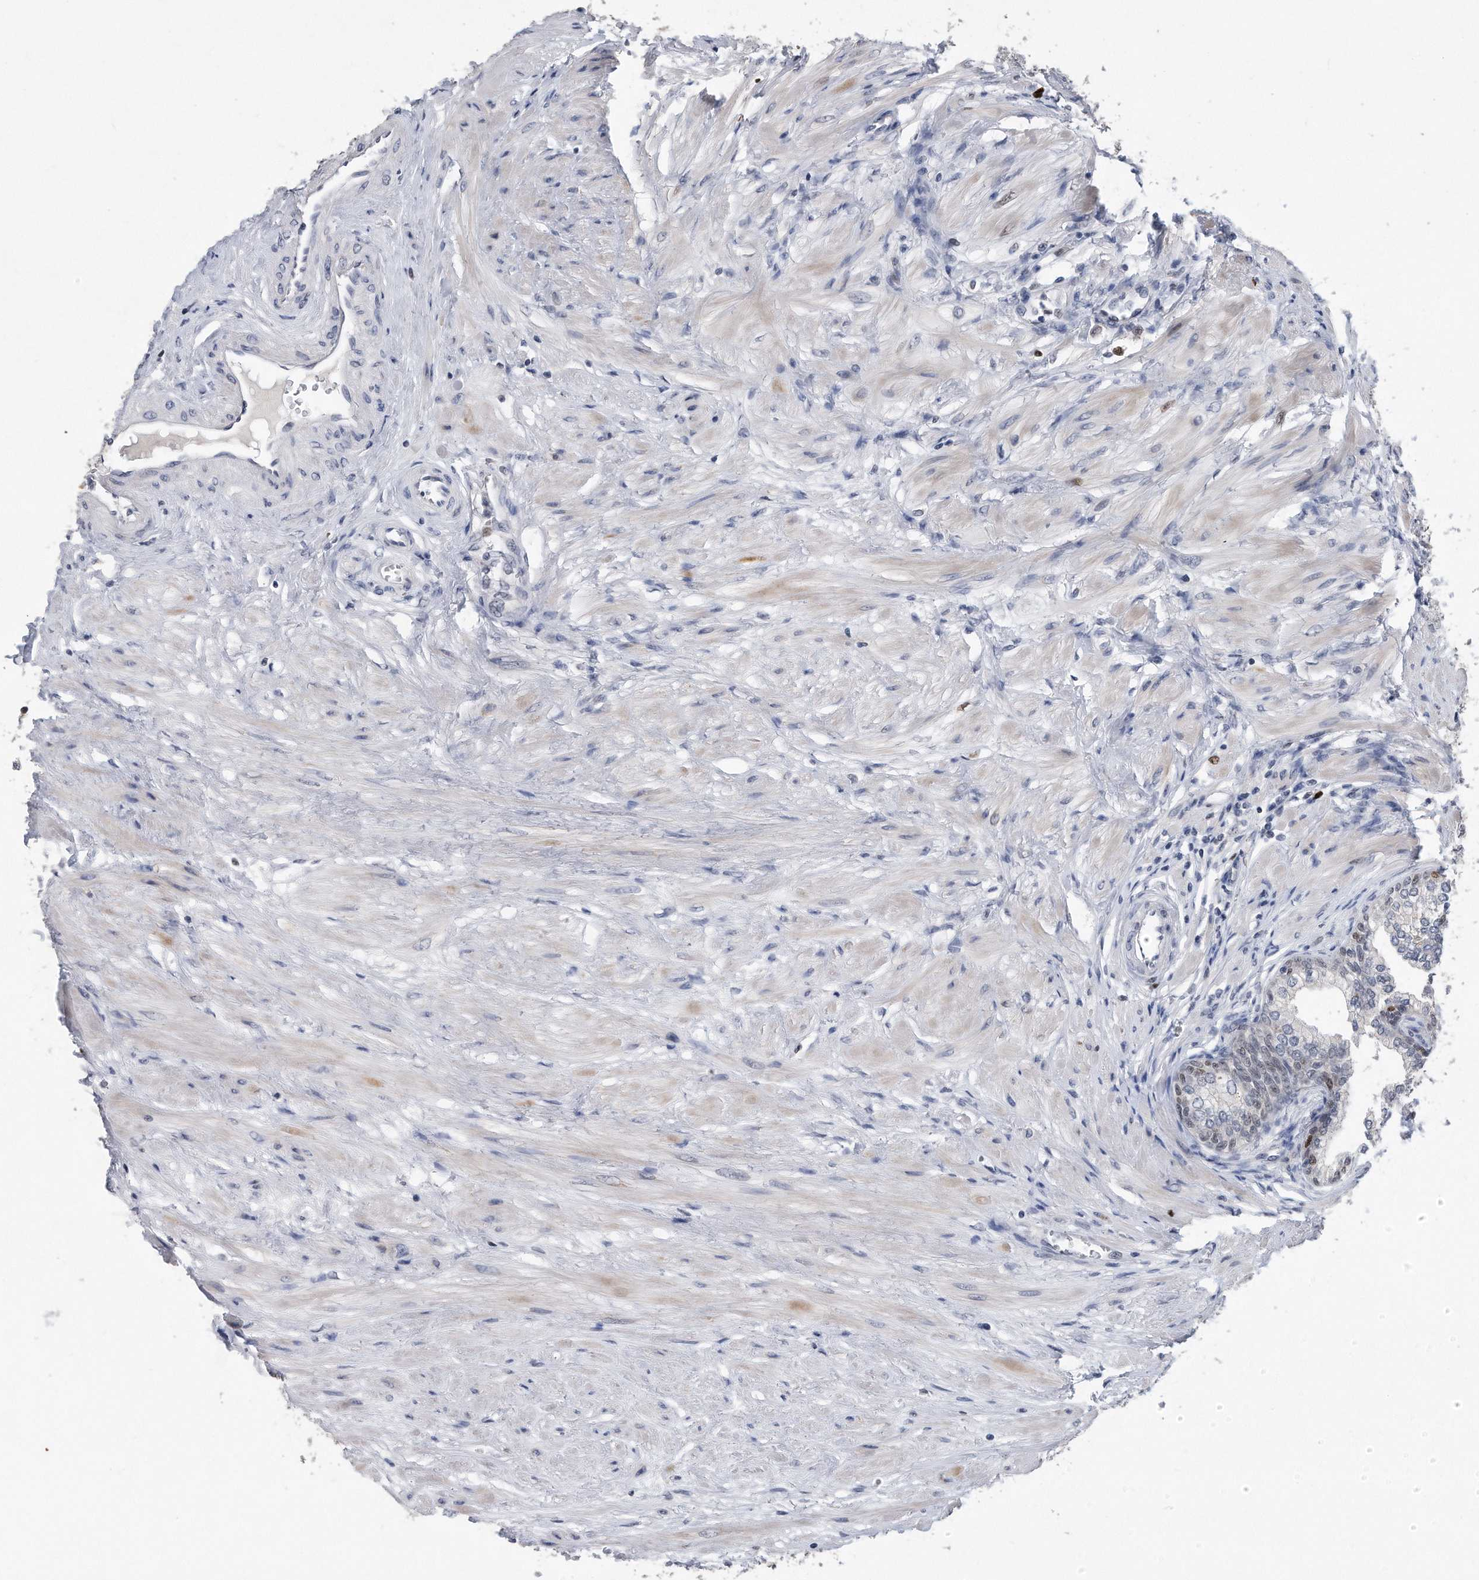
{"staining": {"intensity": "moderate", "quantity": "<25%", "location": "nuclear"}, "tissue": "prostate", "cell_type": "Glandular cells", "image_type": "normal", "snomed": [{"axis": "morphology", "description": "Normal tissue, NOS"}, {"axis": "morphology", "description": "Urothelial carcinoma, Low grade"}, {"axis": "topography", "description": "Urinary bladder"}, {"axis": "topography", "description": "Prostate"}], "caption": "Immunohistochemistry histopathology image of normal prostate: human prostate stained using immunohistochemistry (IHC) demonstrates low levels of moderate protein expression localized specifically in the nuclear of glandular cells, appearing as a nuclear brown color.", "gene": "PCNA", "patient": {"sex": "male", "age": 60}}